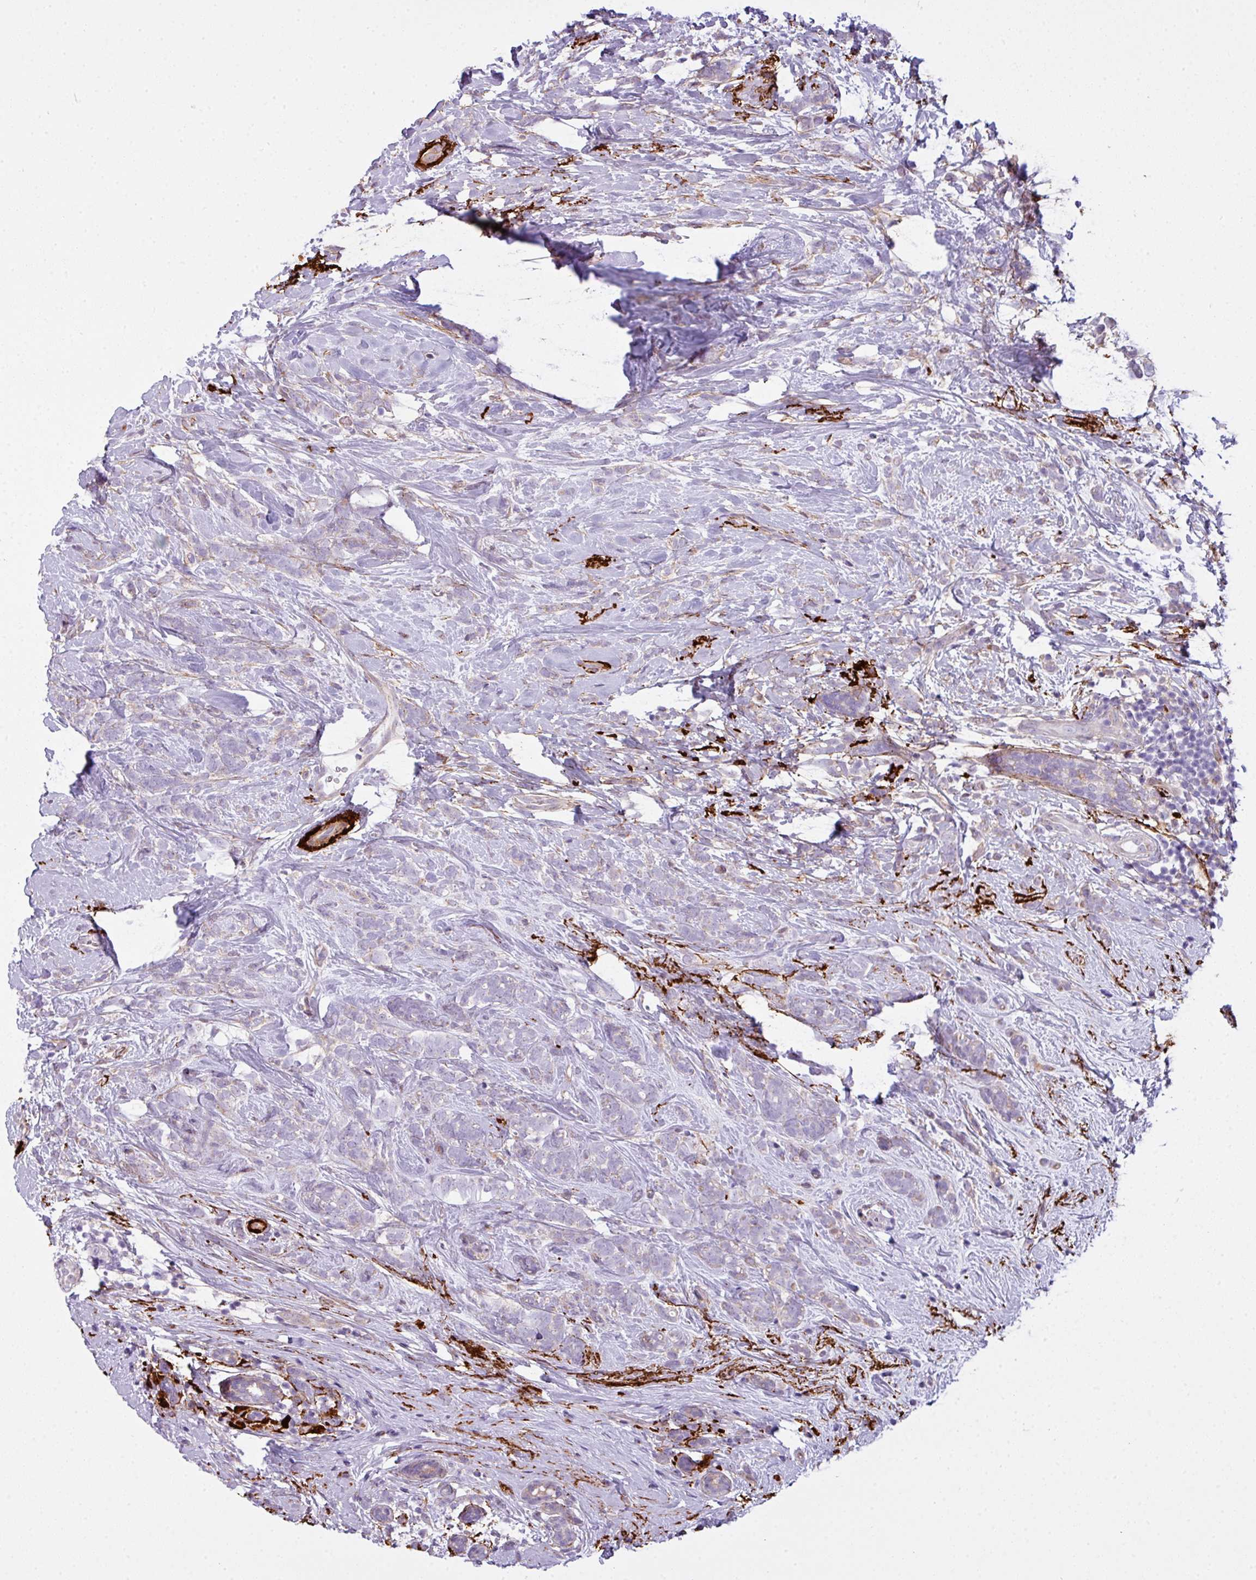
{"staining": {"intensity": "negative", "quantity": "none", "location": "none"}, "tissue": "breast cancer", "cell_type": "Tumor cells", "image_type": "cancer", "snomed": [{"axis": "morphology", "description": "Lobular carcinoma"}, {"axis": "topography", "description": "Breast"}], "caption": "High power microscopy image of an IHC image of breast cancer (lobular carcinoma), revealing no significant staining in tumor cells.", "gene": "COL8A1", "patient": {"sex": "female", "age": 58}}